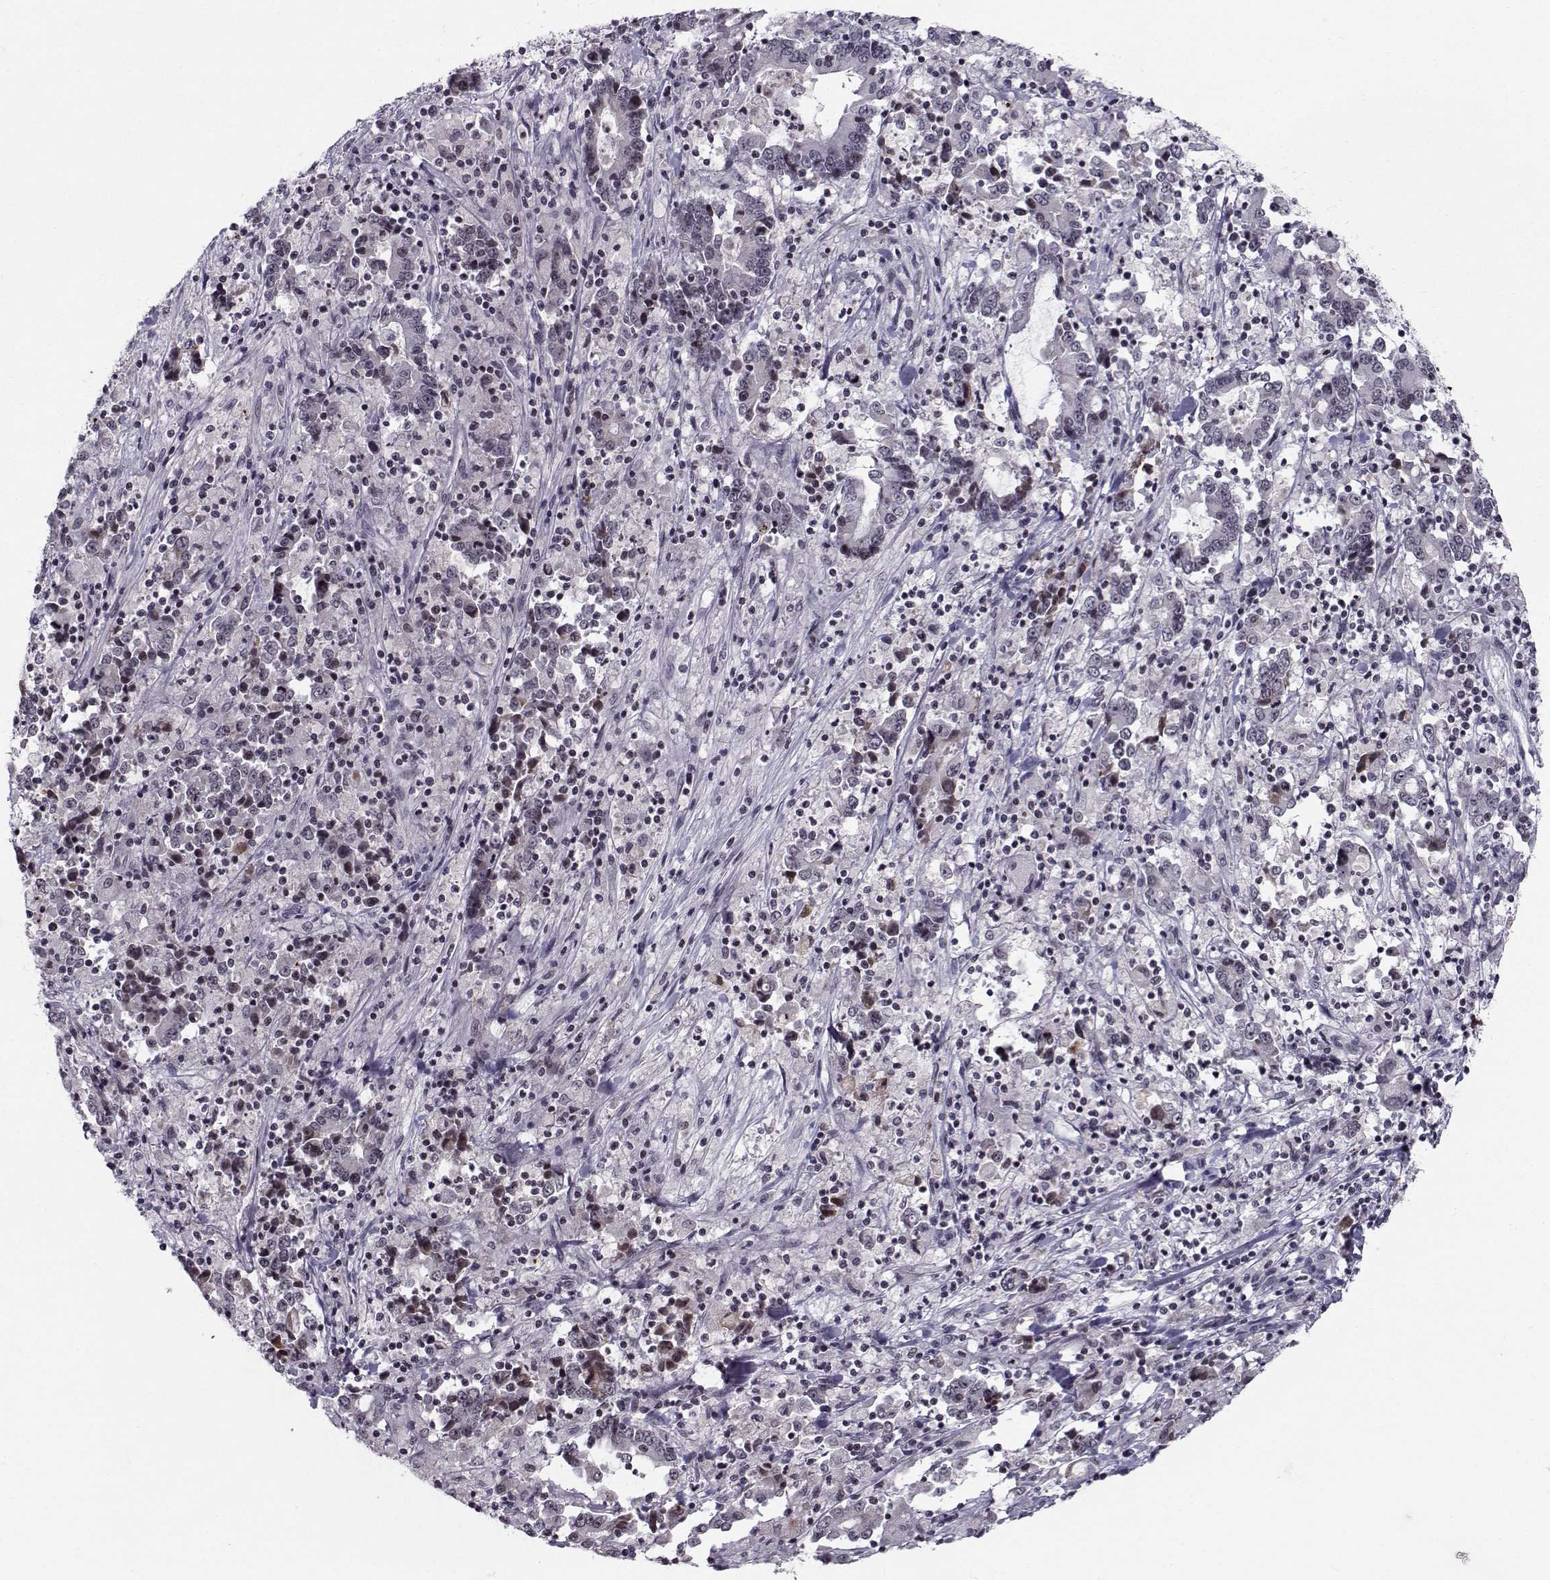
{"staining": {"intensity": "negative", "quantity": "none", "location": "none"}, "tissue": "stomach cancer", "cell_type": "Tumor cells", "image_type": "cancer", "snomed": [{"axis": "morphology", "description": "Adenocarcinoma, NOS"}, {"axis": "topography", "description": "Stomach, upper"}], "caption": "Human adenocarcinoma (stomach) stained for a protein using immunohistochemistry (IHC) reveals no staining in tumor cells.", "gene": "MARCHF4", "patient": {"sex": "male", "age": 68}}